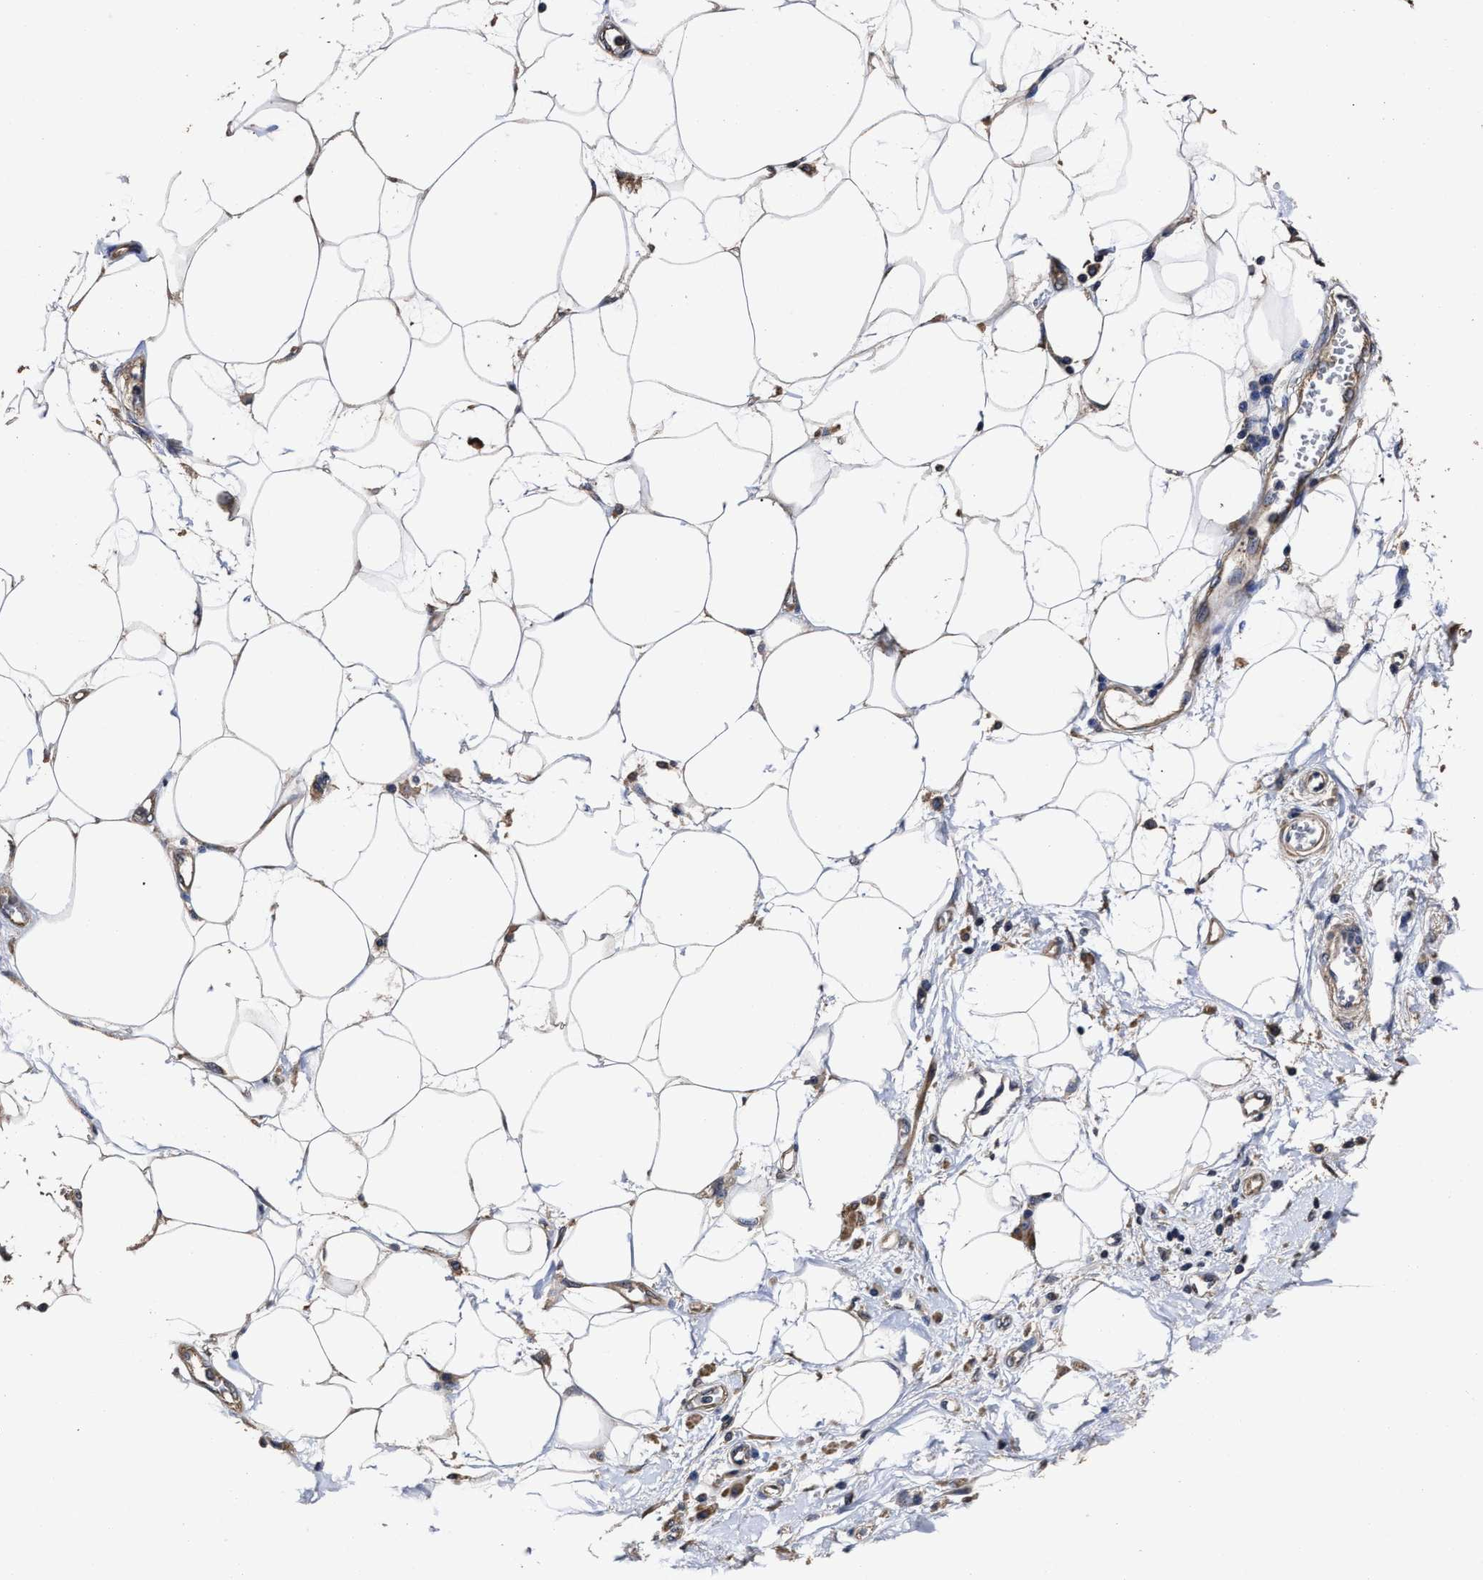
{"staining": {"intensity": "moderate", "quantity": "25%-75%", "location": "cytoplasmic/membranous"}, "tissue": "adipose tissue", "cell_type": "Adipocytes", "image_type": "normal", "snomed": [{"axis": "morphology", "description": "Normal tissue, NOS"}, {"axis": "morphology", "description": "Adenocarcinoma, NOS"}, {"axis": "topography", "description": "Duodenum"}, {"axis": "topography", "description": "Peripheral nerve tissue"}], "caption": "Immunohistochemical staining of normal human adipose tissue shows medium levels of moderate cytoplasmic/membranous expression in approximately 25%-75% of adipocytes.", "gene": "AVEN", "patient": {"sex": "female", "age": 60}}